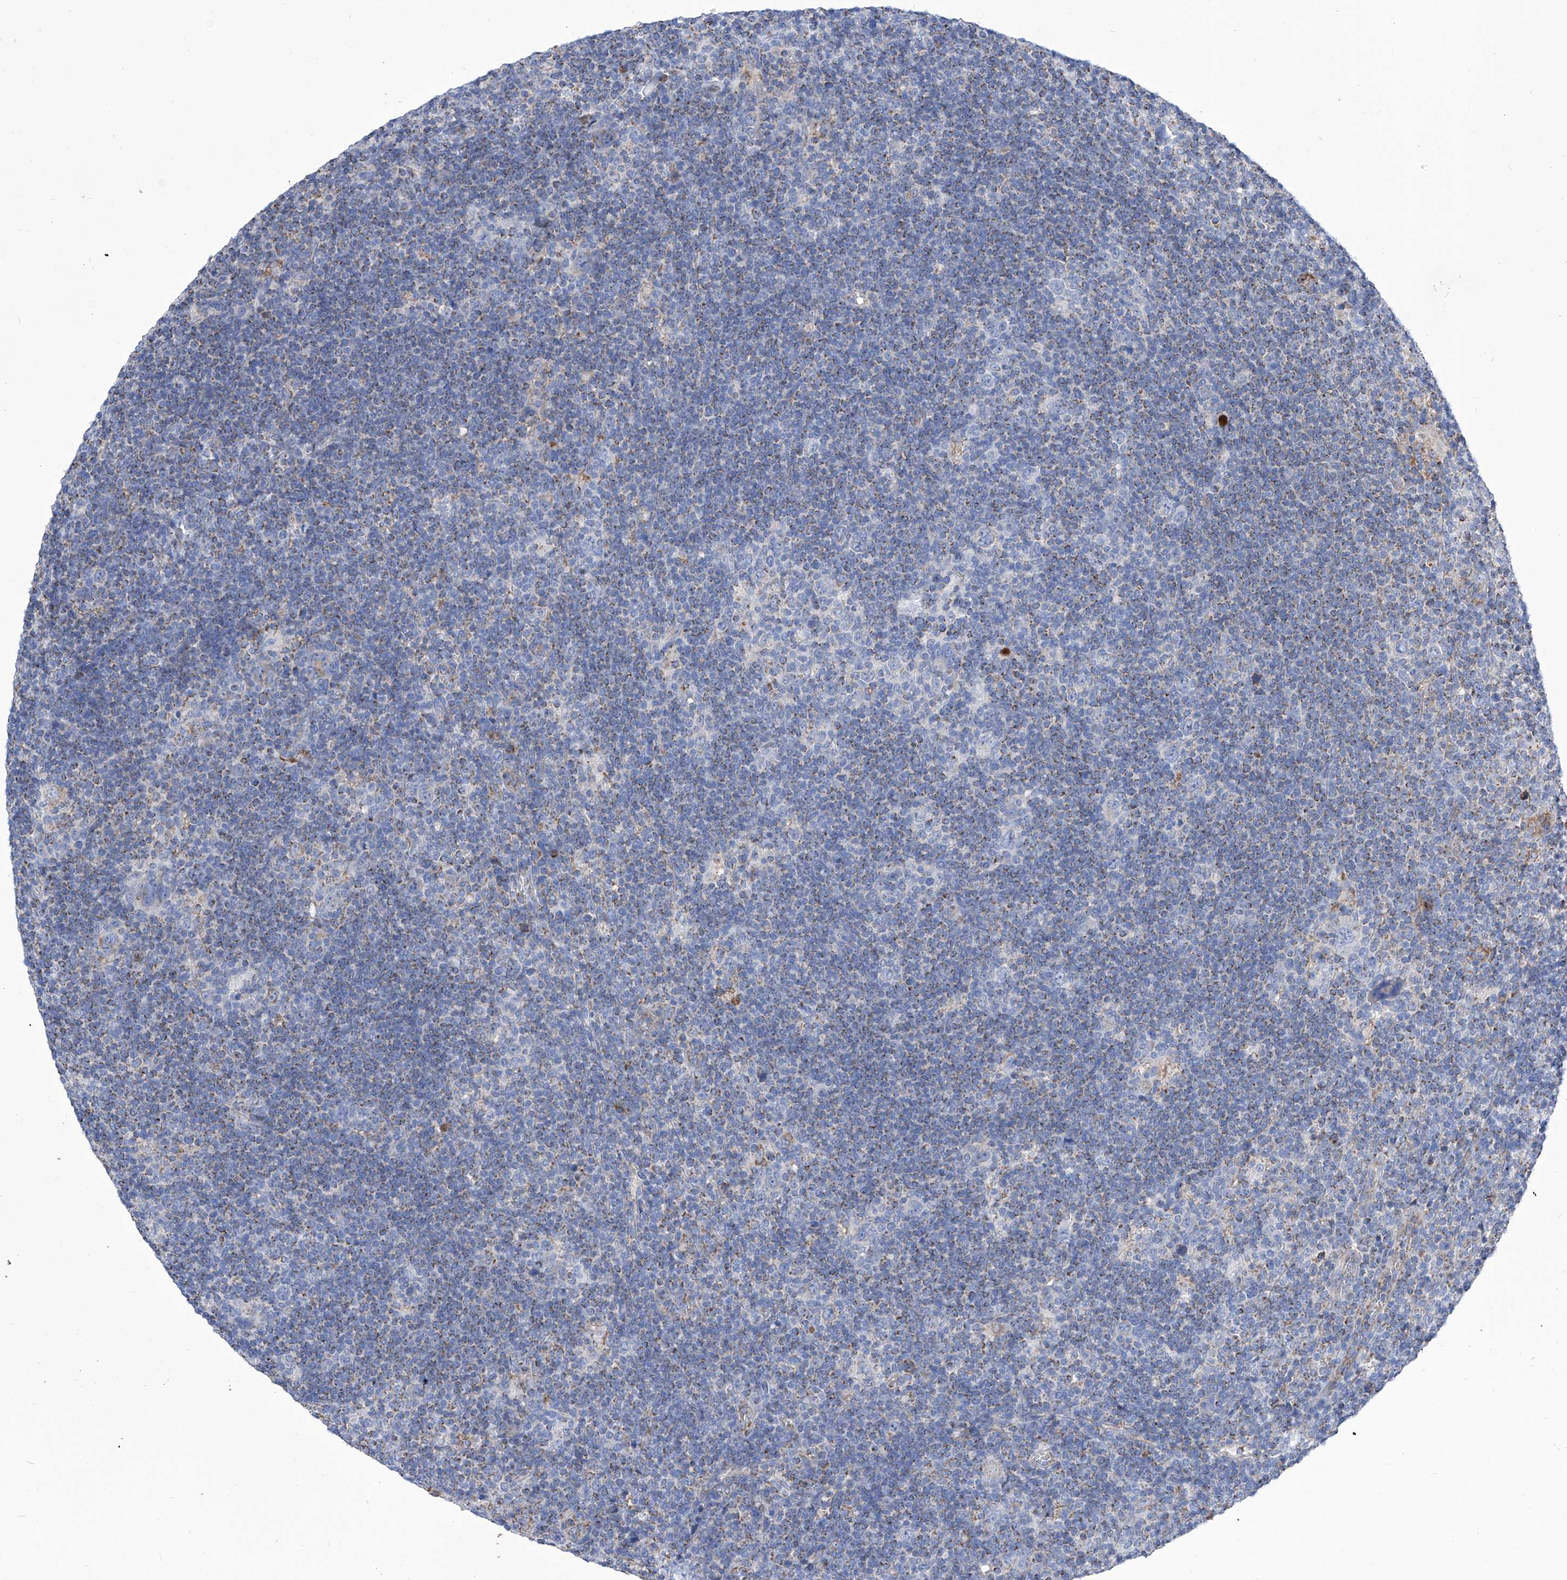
{"staining": {"intensity": "negative", "quantity": "none", "location": "none"}, "tissue": "lymphoma", "cell_type": "Tumor cells", "image_type": "cancer", "snomed": [{"axis": "morphology", "description": "Hodgkin's disease, NOS"}, {"axis": "topography", "description": "Lymph node"}], "caption": "Tumor cells are negative for protein expression in human Hodgkin's disease.", "gene": "SRBD1", "patient": {"sex": "female", "age": 57}}